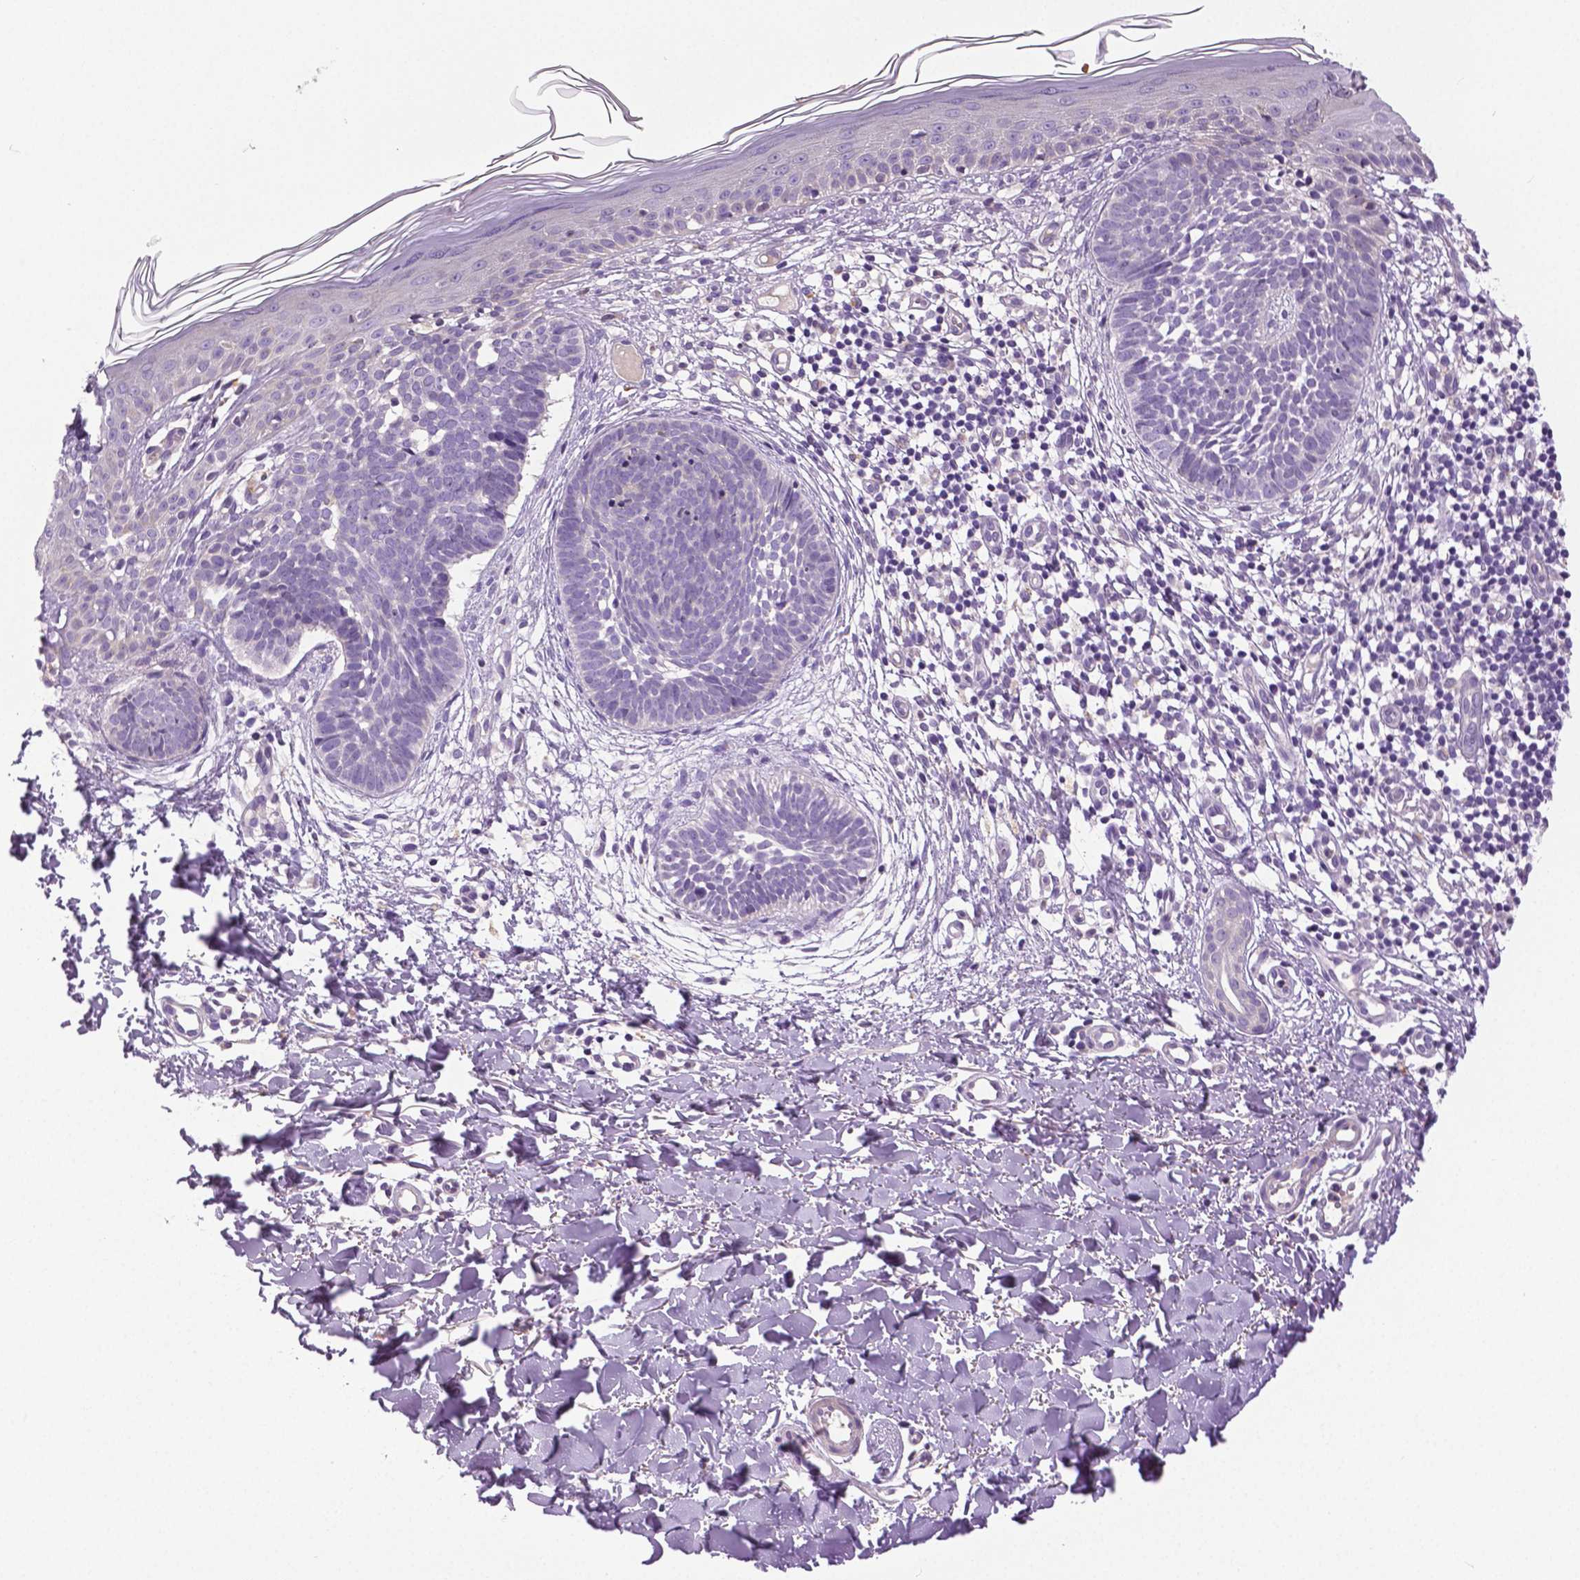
{"staining": {"intensity": "negative", "quantity": "none", "location": "none"}, "tissue": "skin cancer", "cell_type": "Tumor cells", "image_type": "cancer", "snomed": [{"axis": "morphology", "description": "Basal cell carcinoma"}, {"axis": "topography", "description": "Skin"}], "caption": "A photomicrograph of human skin cancer (basal cell carcinoma) is negative for staining in tumor cells. (Stains: DAB immunohistochemistry (IHC) with hematoxylin counter stain, Microscopy: brightfield microscopy at high magnification).", "gene": "DNAH12", "patient": {"sex": "female", "age": 51}}